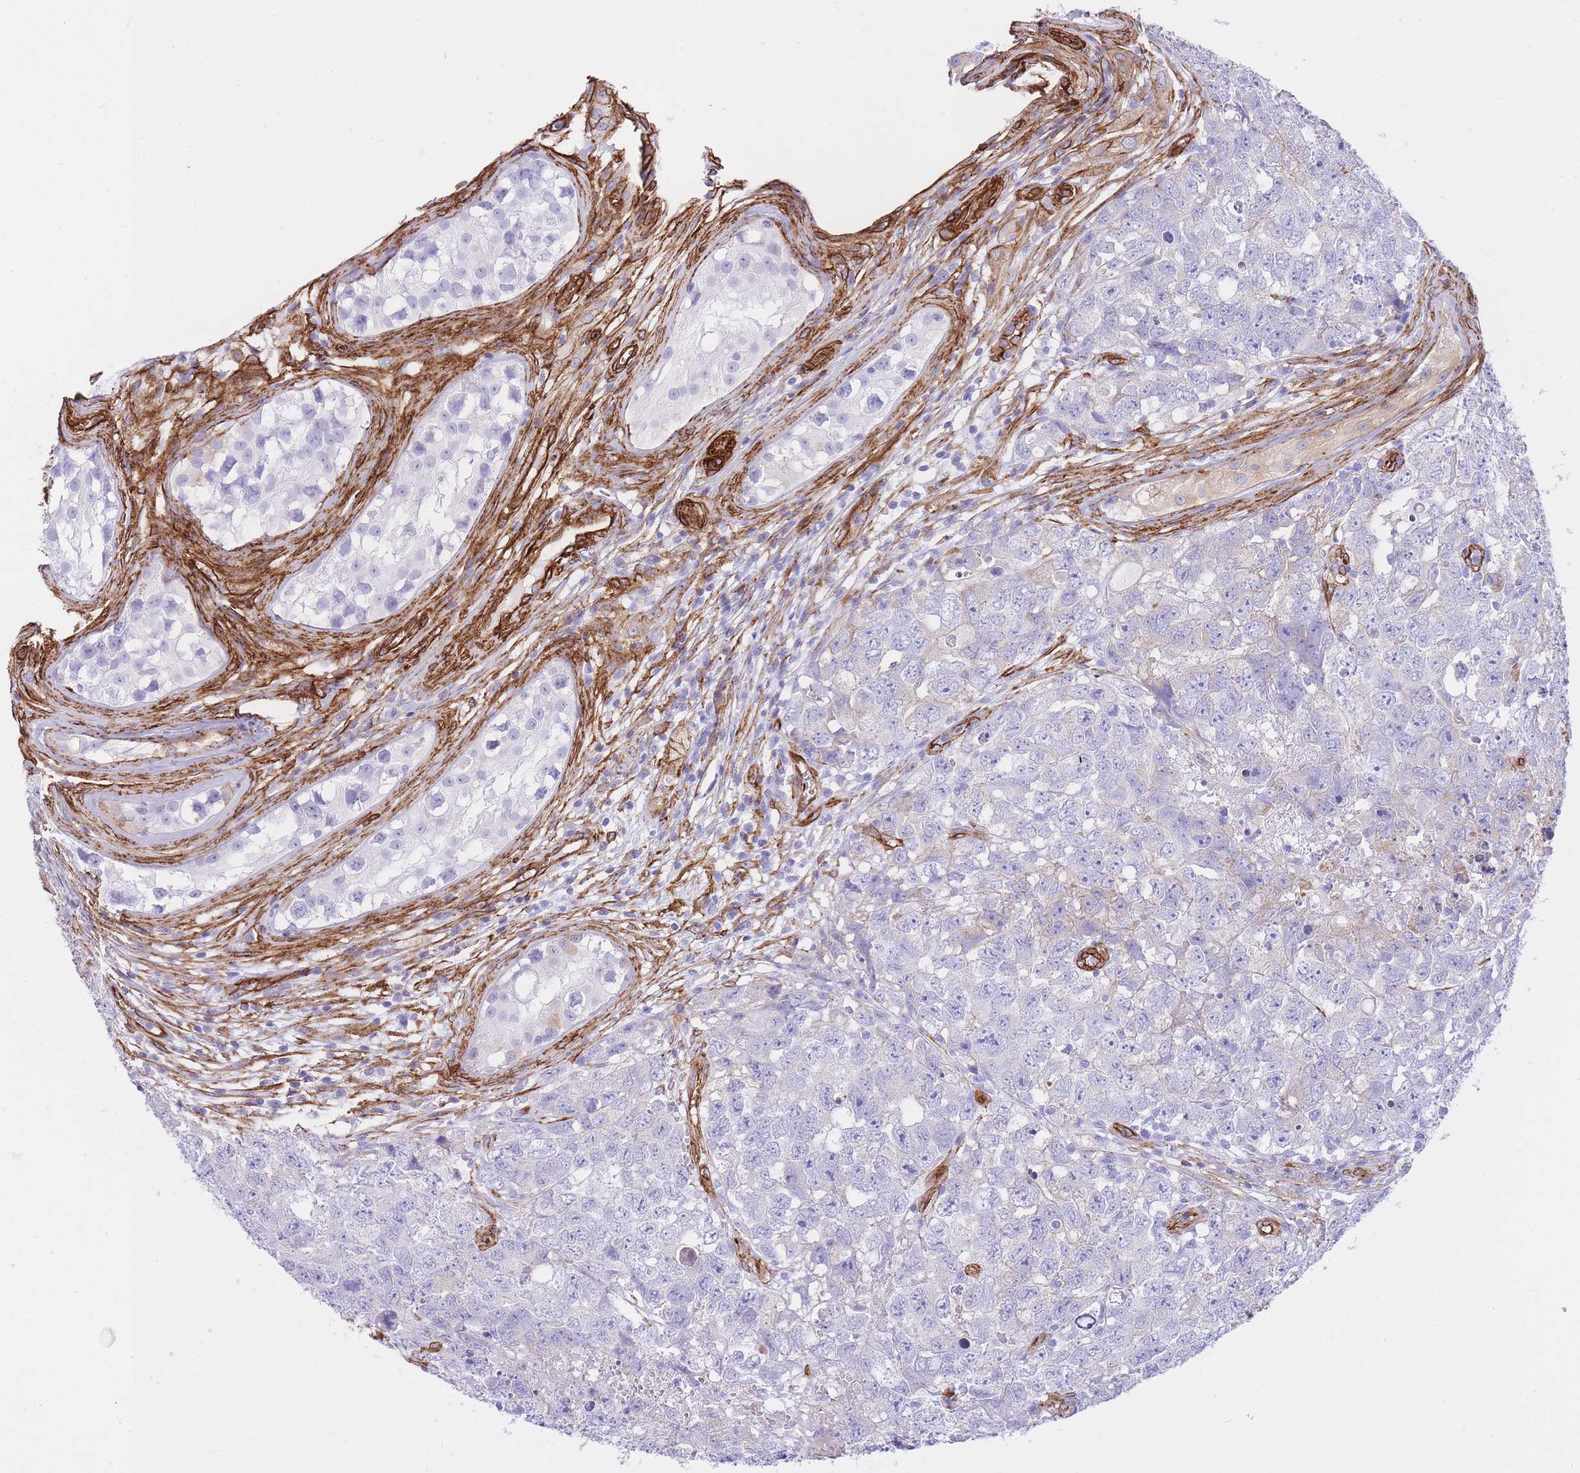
{"staining": {"intensity": "negative", "quantity": "none", "location": "none"}, "tissue": "testis cancer", "cell_type": "Tumor cells", "image_type": "cancer", "snomed": [{"axis": "morphology", "description": "Carcinoma, Embryonal, NOS"}, {"axis": "topography", "description": "Testis"}], "caption": "DAB (3,3'-diaminobenzidine) immunohistochemical staining of human testis embryonal carcinoma exhibits no significant positivity in tumor cells. The staining was performed using DAB to visualize the protein expression in brown, while the nuclei were stained in blue with hematoxylin (Magnification: 20x).", "gene": "CAVIN1", "patient": {"sex": "male", "age": 22}}